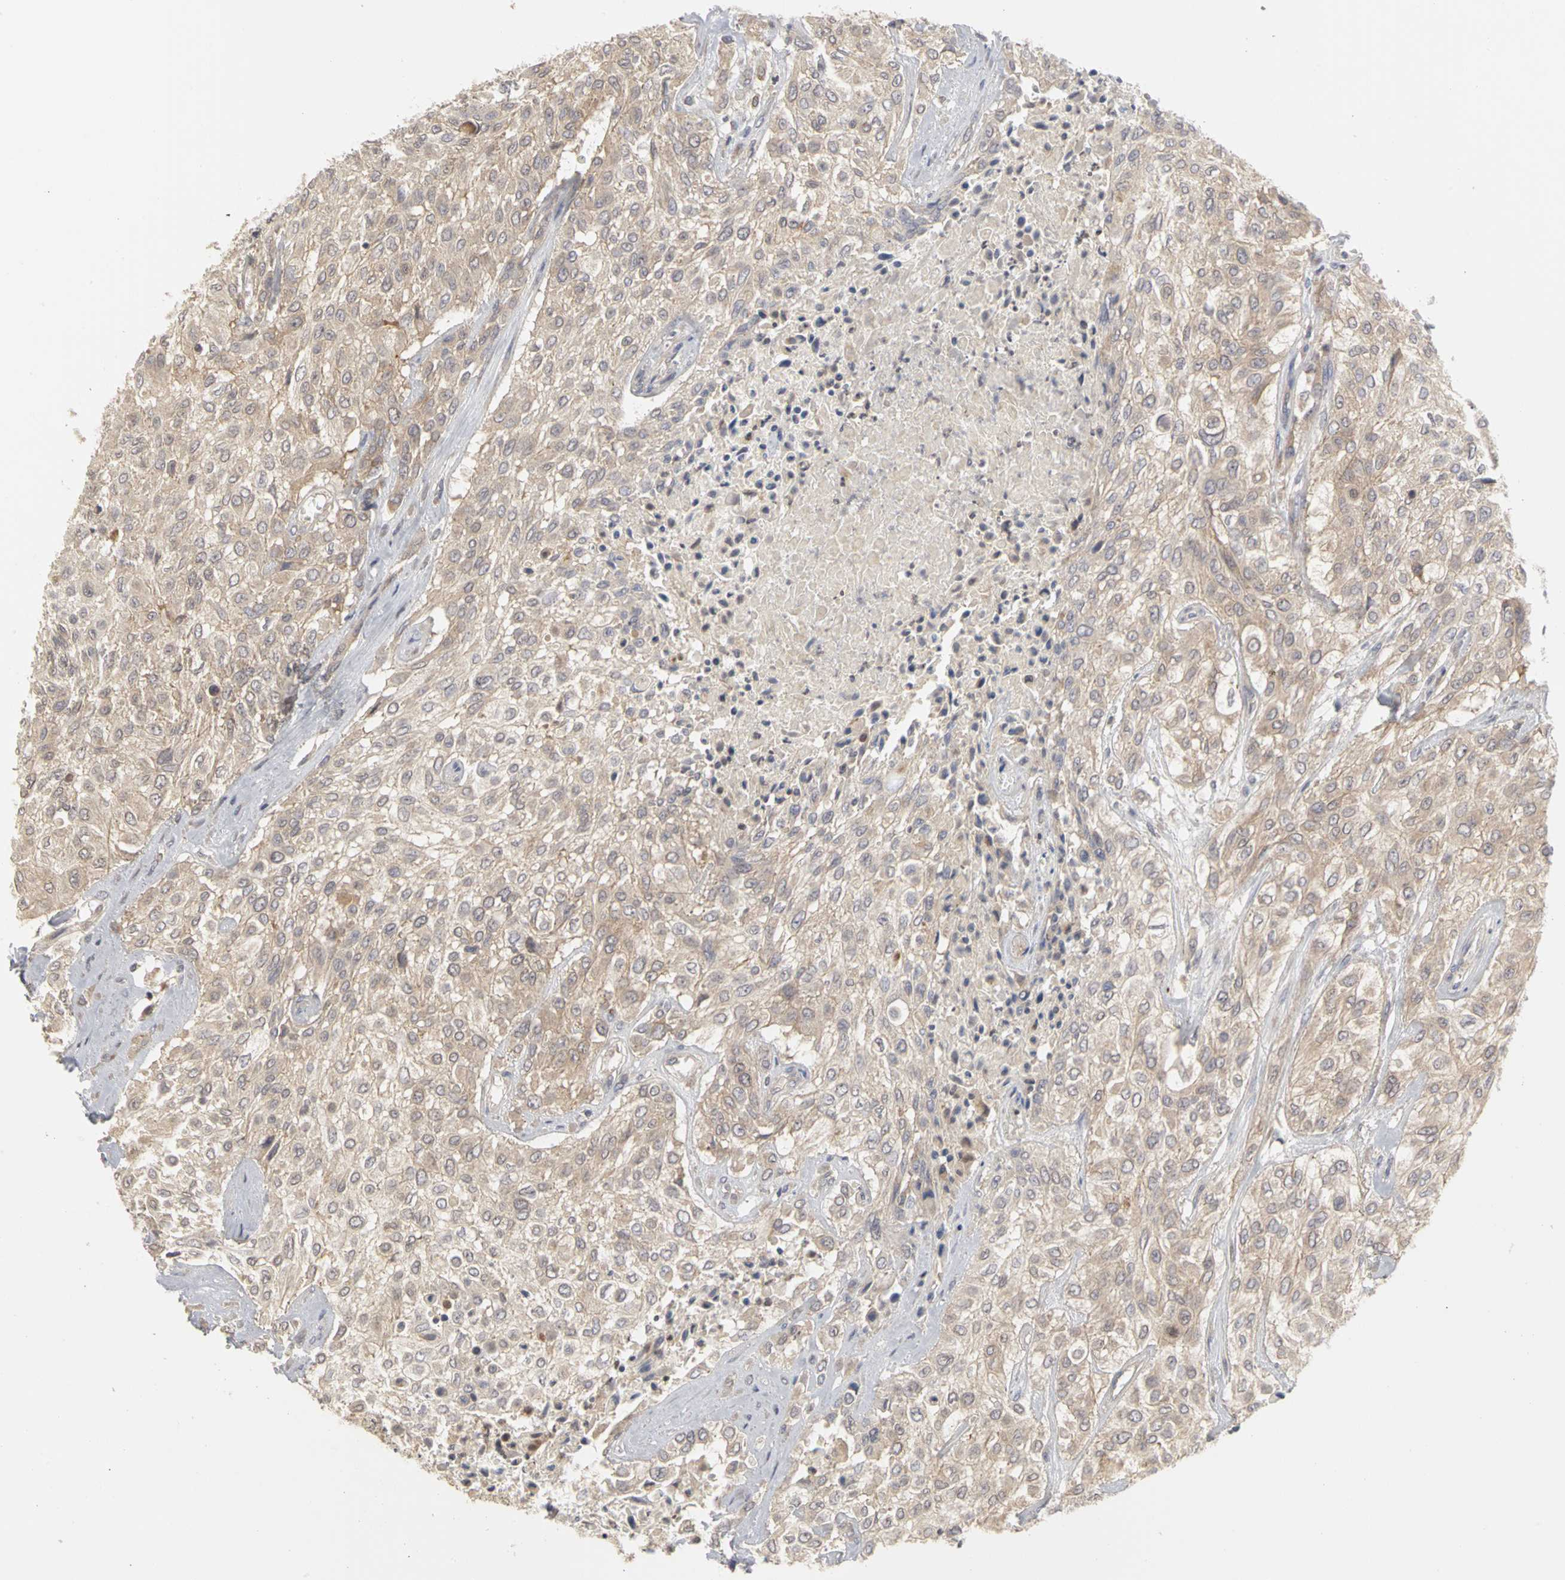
{"staining": {"intensity": "weak", "quantity": "25%-75%", "location": "cytoplasmic/membranous"}, "tissue": "urothelial cancer", "cell_type": "Tumor cells", "image_type": "cancer", "snomed": [{"axis": "morphology", "description": "Urothelial carcinoma, High grade"}, {"axis": "topography", "description": "Urinary bladder"}], "caption": "Immunohistochemical staining of human urothelial cancer displays low levels of weak cytoplasmic/membranous positivity in about 25%-75% of tumor cells. The protein is stained brown, and the nuclei are stained in blue (DAB IHC with brightfield microscopy, high magnification).", "gene": "IRAK1", "patient": {"sex": "male", "age": 57}}